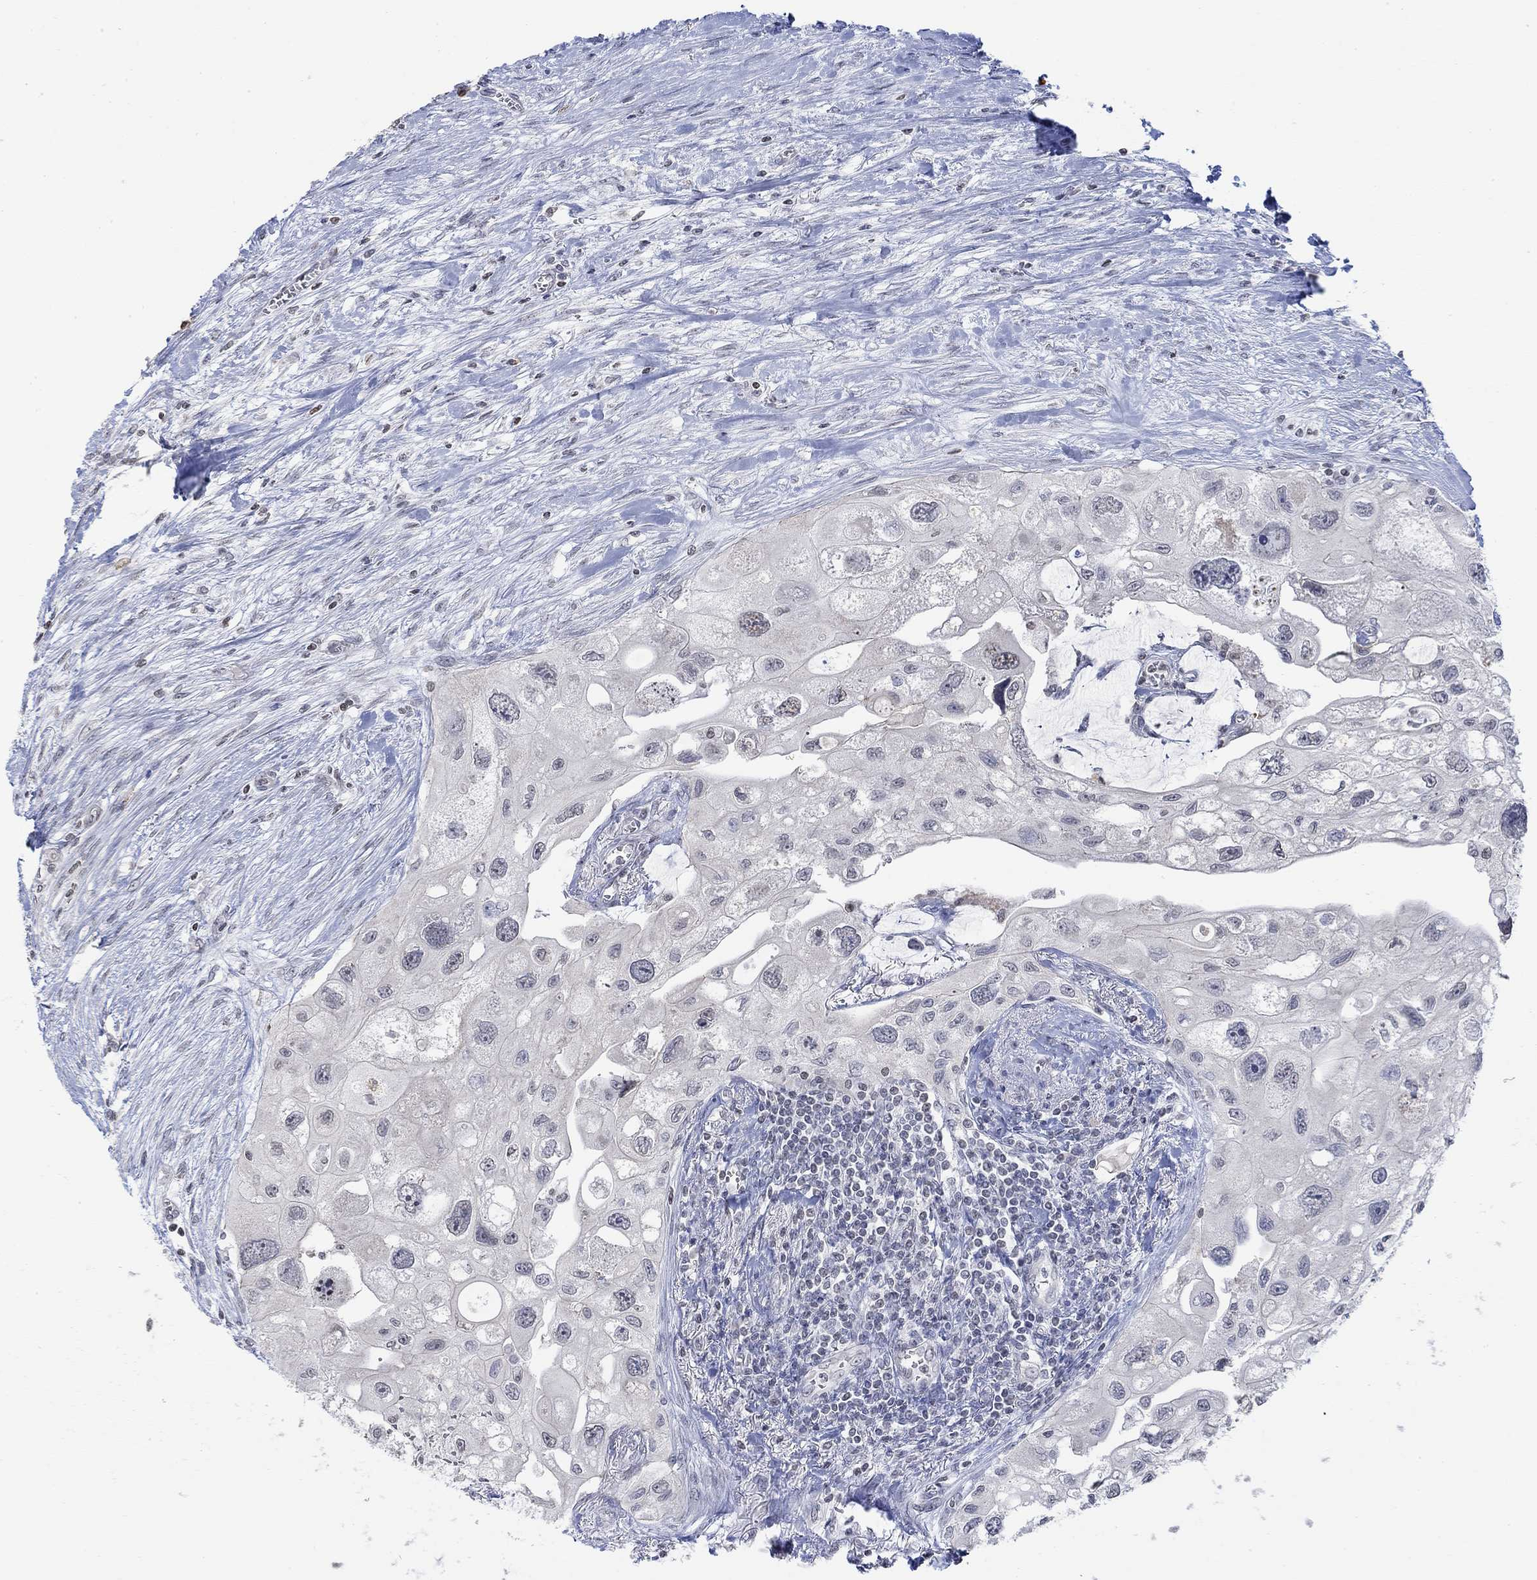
{"staining": {"intensity": "negative", "quantity": "none", "location": "none"}, "tissue": "urothelial cancer", "cell_type": "Tumor cells", "image_type": "cancer", "snomed": [{"axis": "morphology", "description": "Urothelial carcinoma, High grade"}, {"axis": "topography", "description": "Urinary bladder"}], "caption": "This is an IHC micrograph of urothelial cancer. There is no staining in tumor cells.", "gene": "TMEM255A", "patient": {"sex": "male", "age": 59}}